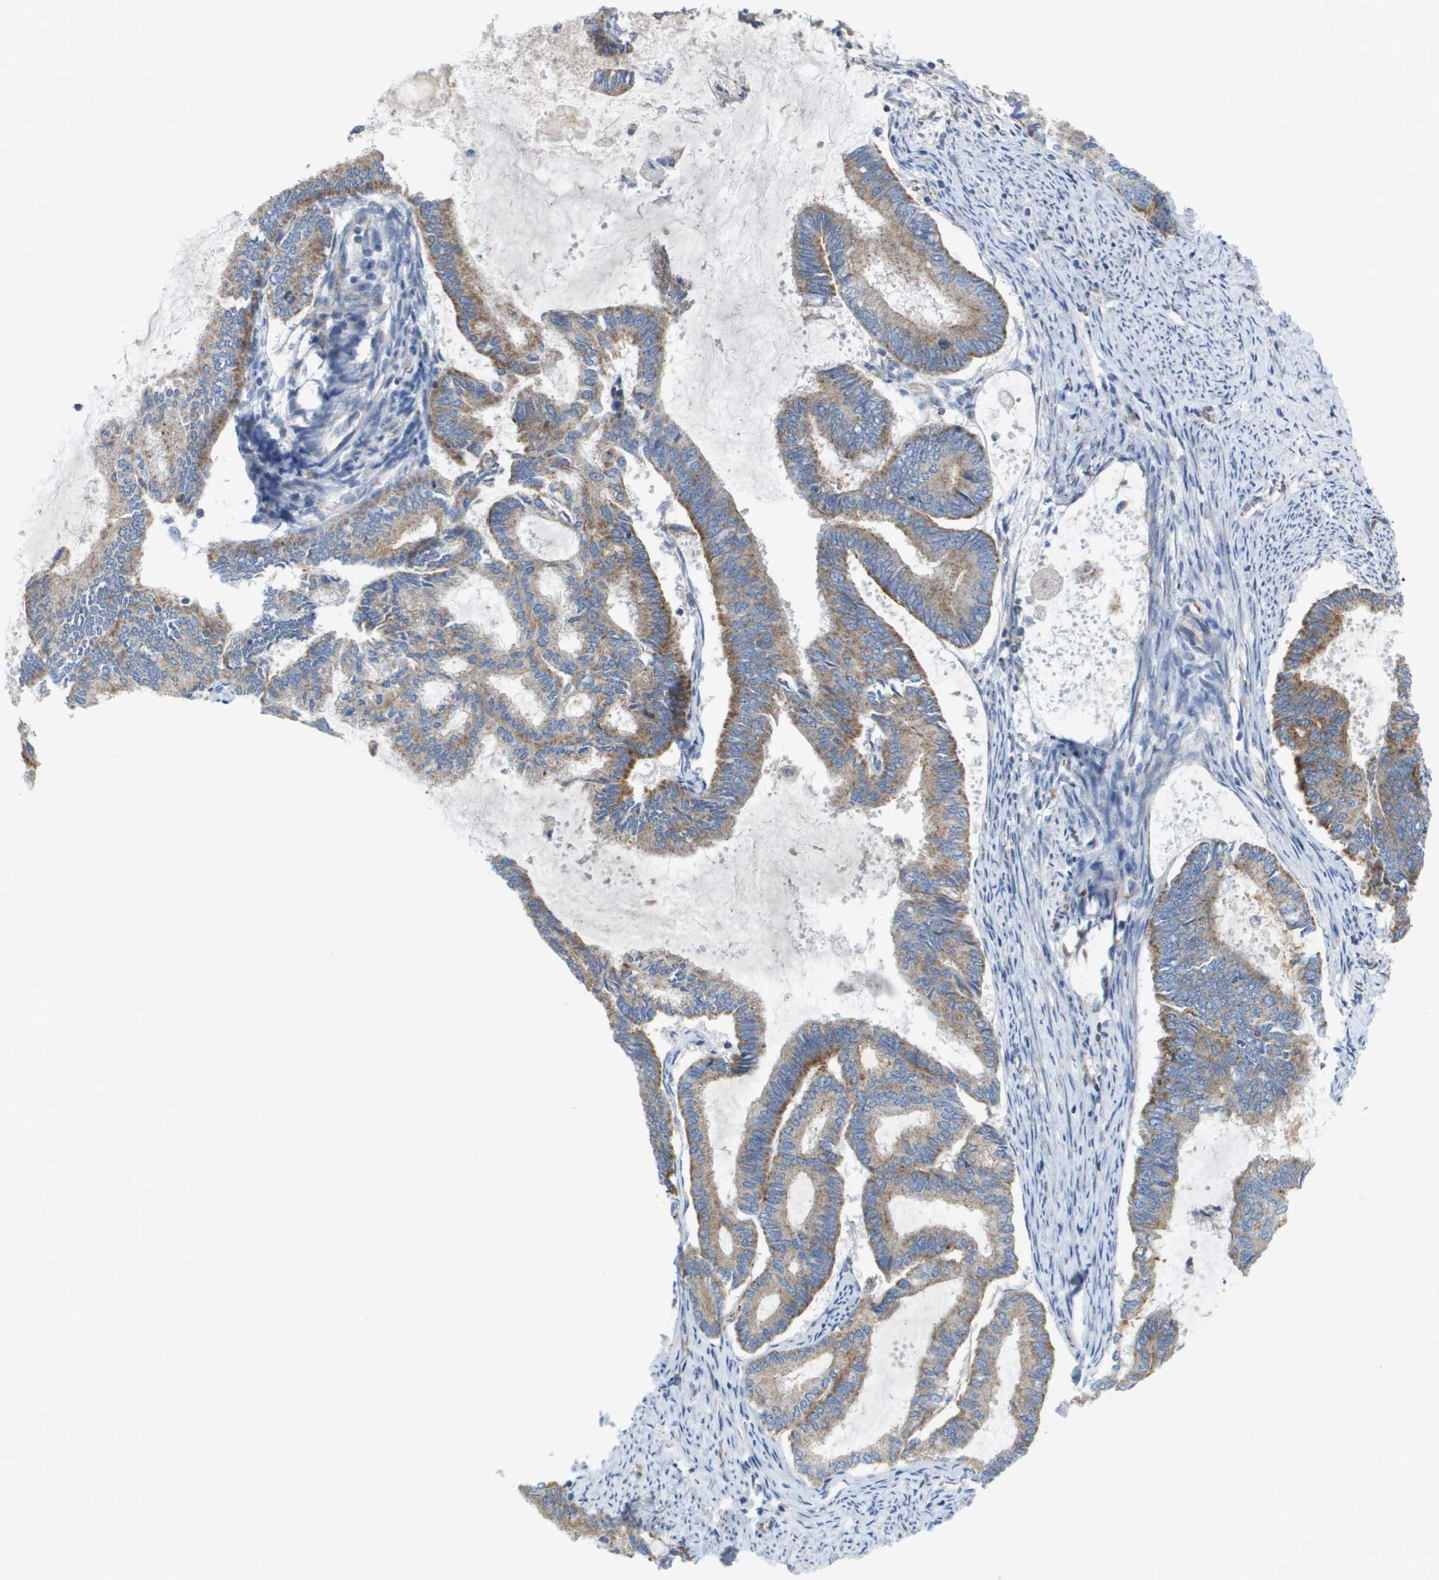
{"staining": {"intensity": "moderate", "quantity": ">75%", "location": "cytoplasmic/membranous"}, "tissue": "endometrial cancer", "cell_type": "Tumor cells", "image_type": "cancer", "snomed": [{"axis": "morphology", "description": "Adenocarcinoma, NOS"}, {"axis": "topography", "description": "Endometrium"}], "caption": "Immunohistochemistry staining of endometrial adenocarcinoma, which exhibits medium levels of moderate cytoplasmic/membranous expression in about >75% of tumor cells indicating moderate cytoplasmic/membranous protein expression. The staining was performed using DAB (3,3'-diaminobenzidine) (brown) for protein detection and nuclei were counterstained in hematoxylin (blue).", "gene": "FIS1", "patient": {"sex": "female", "age": 86}}